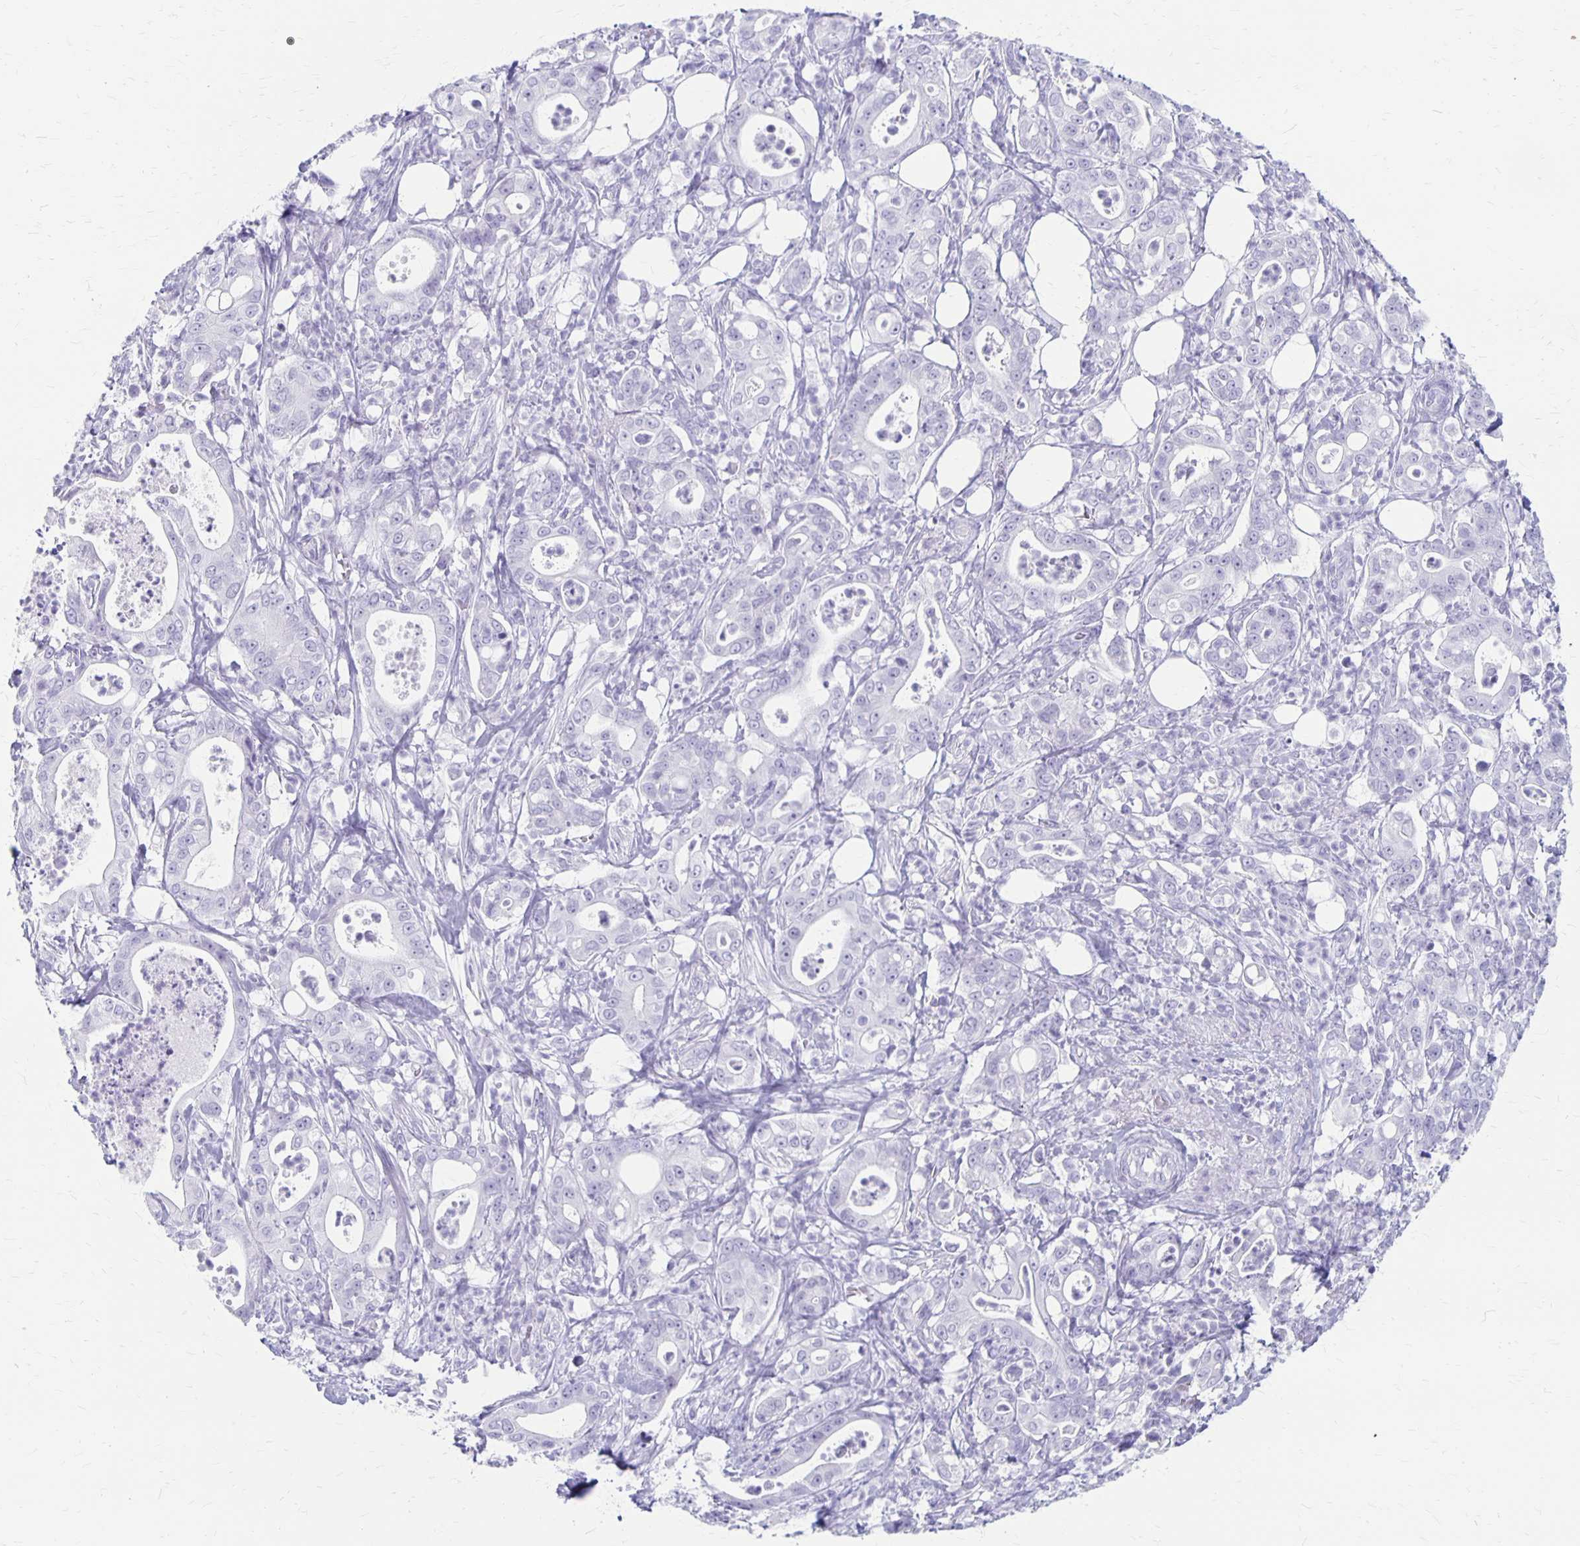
{"staining": {"intensity": "negative", "quantity": "none", "location": "none"}, "tissue": "pancreatic cancer", "cell_type": "Tumor cells", "image_type": "cancer", "snomed": [{"axis": "morphology", "description": "Adenocarcinoma, NOS"}, {"axis": "topography", "description": "Pancreas"}], "caption": "Tumor cells show no significant positivity in adenocarcinoma (pancreatic).", "gene": "MAGEC2", "patient": {"sex": "male", "age": 71}}